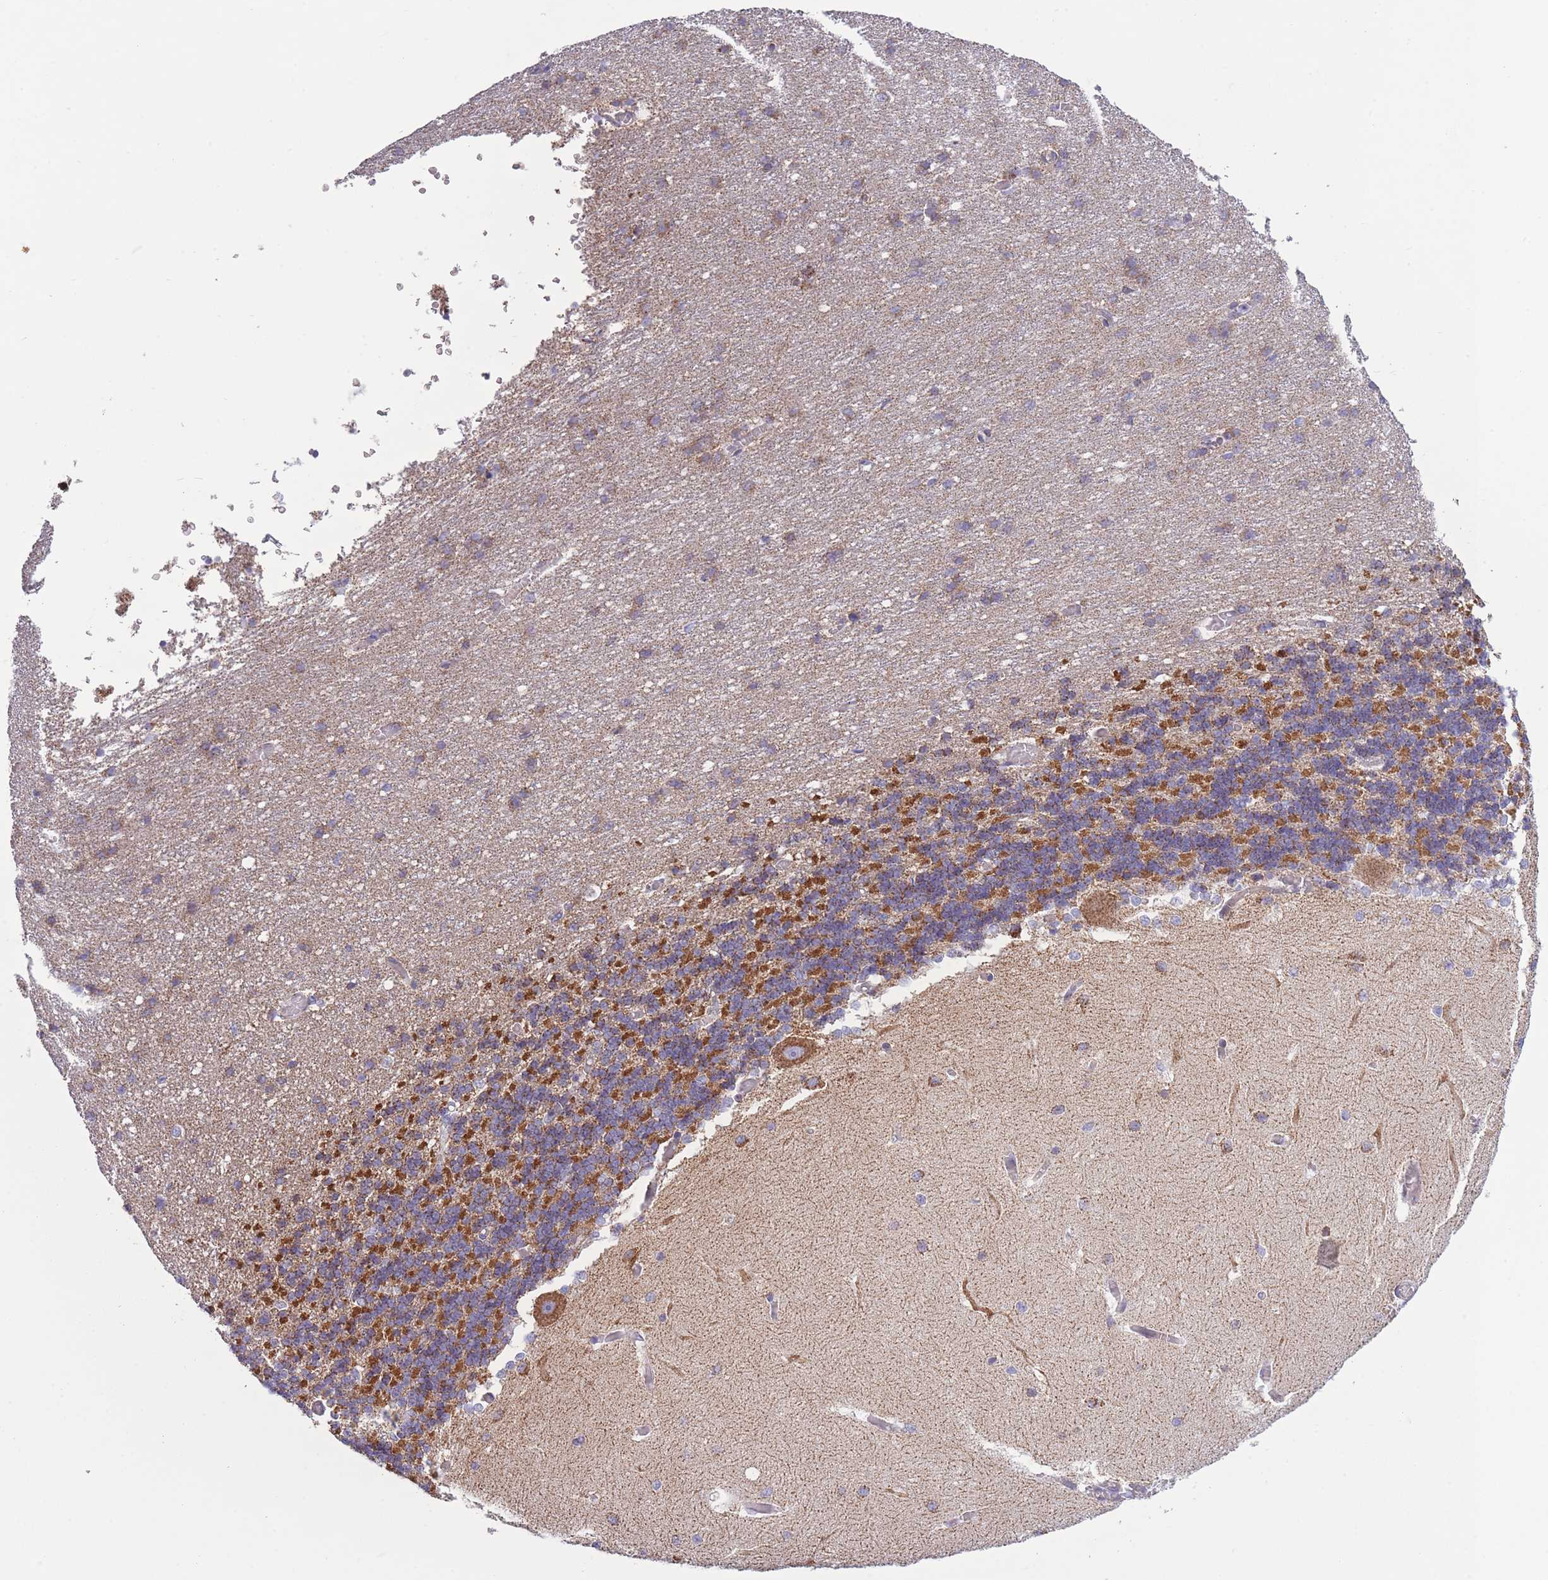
{"staining": {"intensity": "moderate", "quantity": "25%-75%", "location": "cytoplasmic/membranous"}, "tissue": "cerebellum", "cell_type": "Cells in granular layer", "image_type": "normal", "snomed": [{"axis": "morphology", "description": "Normal tissue, NOS"}, {"axis": "topography", "description": "Cerebellum"}], "caption": "Cerebellum stained with a brown dye demonstrates moderate cytoplasmic/membranous positive expression in about 25%-75% of cells in granular layer.", "gene": "PDHA1", "patient": {"sex": "male", "age": 37}}